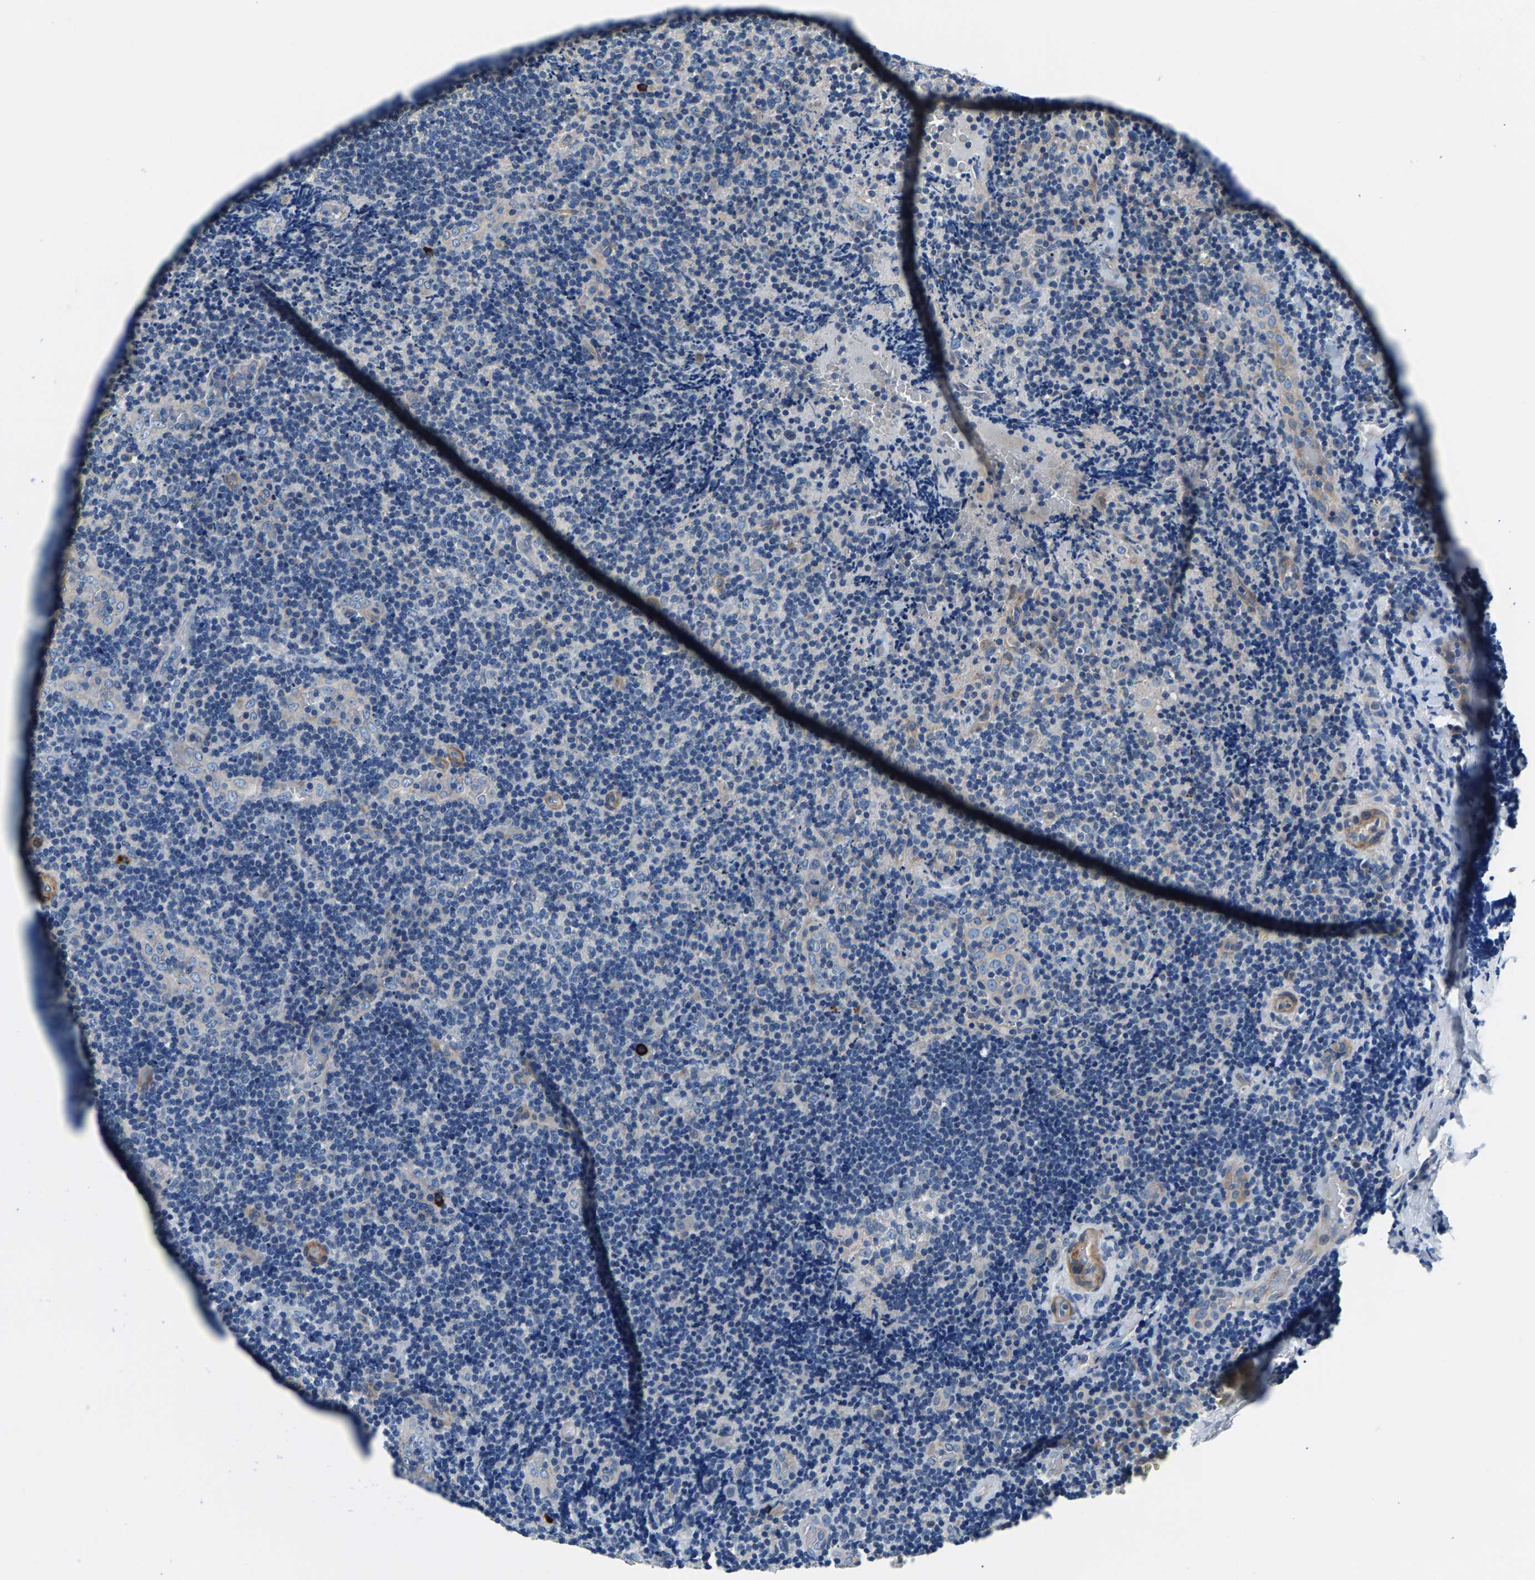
{"staining": {"intensity": "negative", "quantity": "none", "location": "none"}, "tissue": "lymphoma", "cell_type": "Tumor cells", "image_type": "cancer", "snomed": [{"axis": "morphology", "description": "Malignant lymphoma, non-Hodgkin's type, High grade"}, {"axis": "topography", "description": "Tonsil"}], "caption": "The IHC photomicrograph has no significant positivity in tumor cells of high-grade malignant lymphoma, non-Hodgkin's type tissue.", "gene": "CDRT4", "patient": {"sex": "female", "age": 36}}